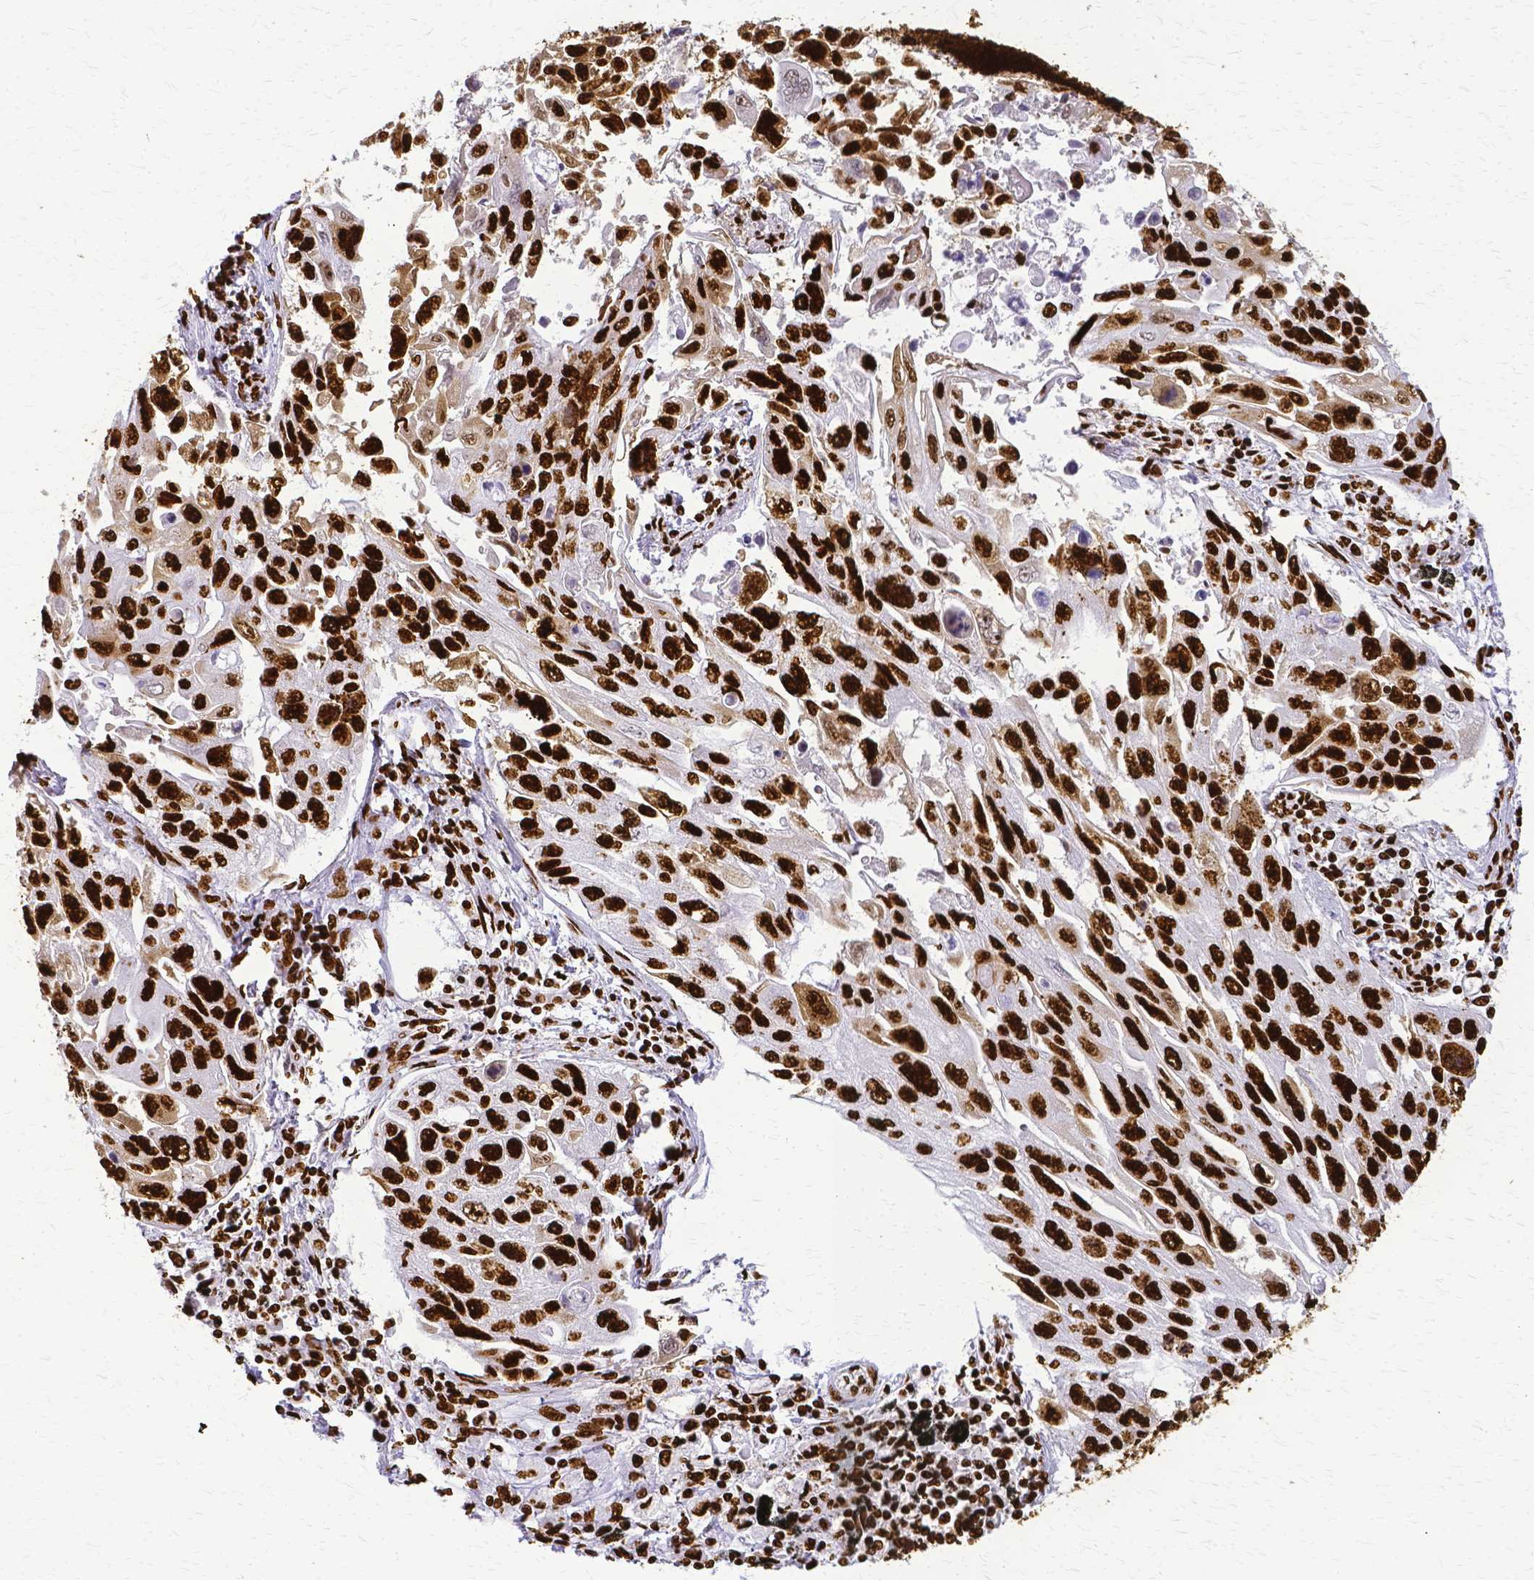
{"staining": {"intensity": "strong", "quantity": ">75%", "location": "nuclear"}, "tissue": "lung cancer", "cell_type": "Tumor cells", "image_type": "cancer", "snomed": [{"axis": "morphology", "description": "Squamous cell carcinoma, NOS"}, {"axis": "topography", "description": "Lung"}], "caption": "Lung squamous cell carcinoma stained with DAB immunohistochemistry reveals high levels of strong nuclear expression in about >75% of tumor cells.", "gene": "SFPQ", "patient": {"sex": "male", "age": 62}}